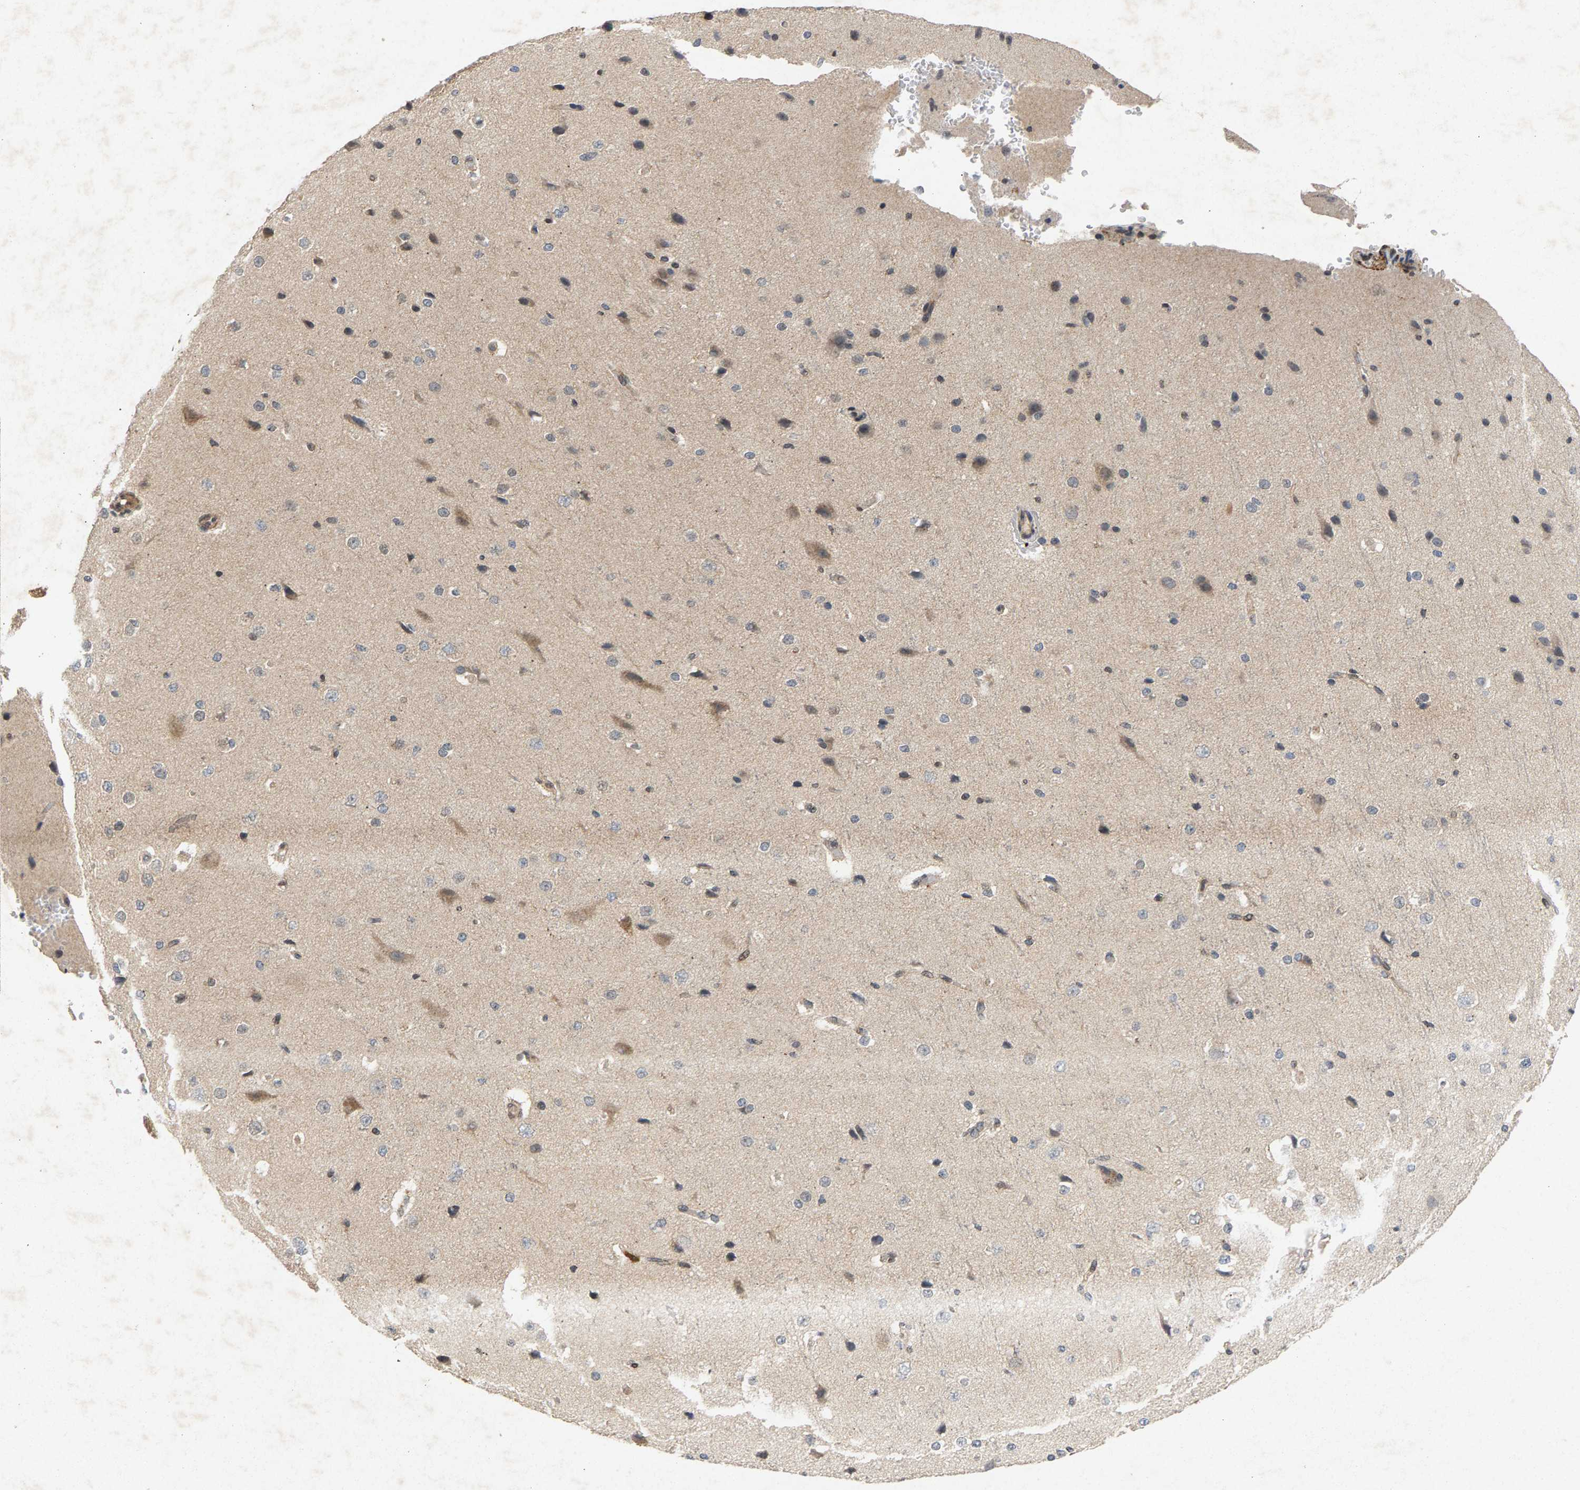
{"staining": {"intensity": "weak", "quantity": "25%-75%", "location": "cytoplasmic/membranous"}, "tissue": "cerebral cortex", "cell_type": "Endothelial cells", "image_type": "normal", "snomed": [{"axis": "morphology", "description": "Normal tissue, NOS"}, {"axis": "morphology", "description": "Developmental malformation"}, {"axis": "topography", "description": "Cerebral cortex"}], "caption": "Endothelial cells exhibit low levels of weak cytoplasmic/membranous expression in approximately 25%-75% of cells in normal human cerebral cortex.", "gene": "ZPR1", "patient": {"sex": "female", "age": 30}}